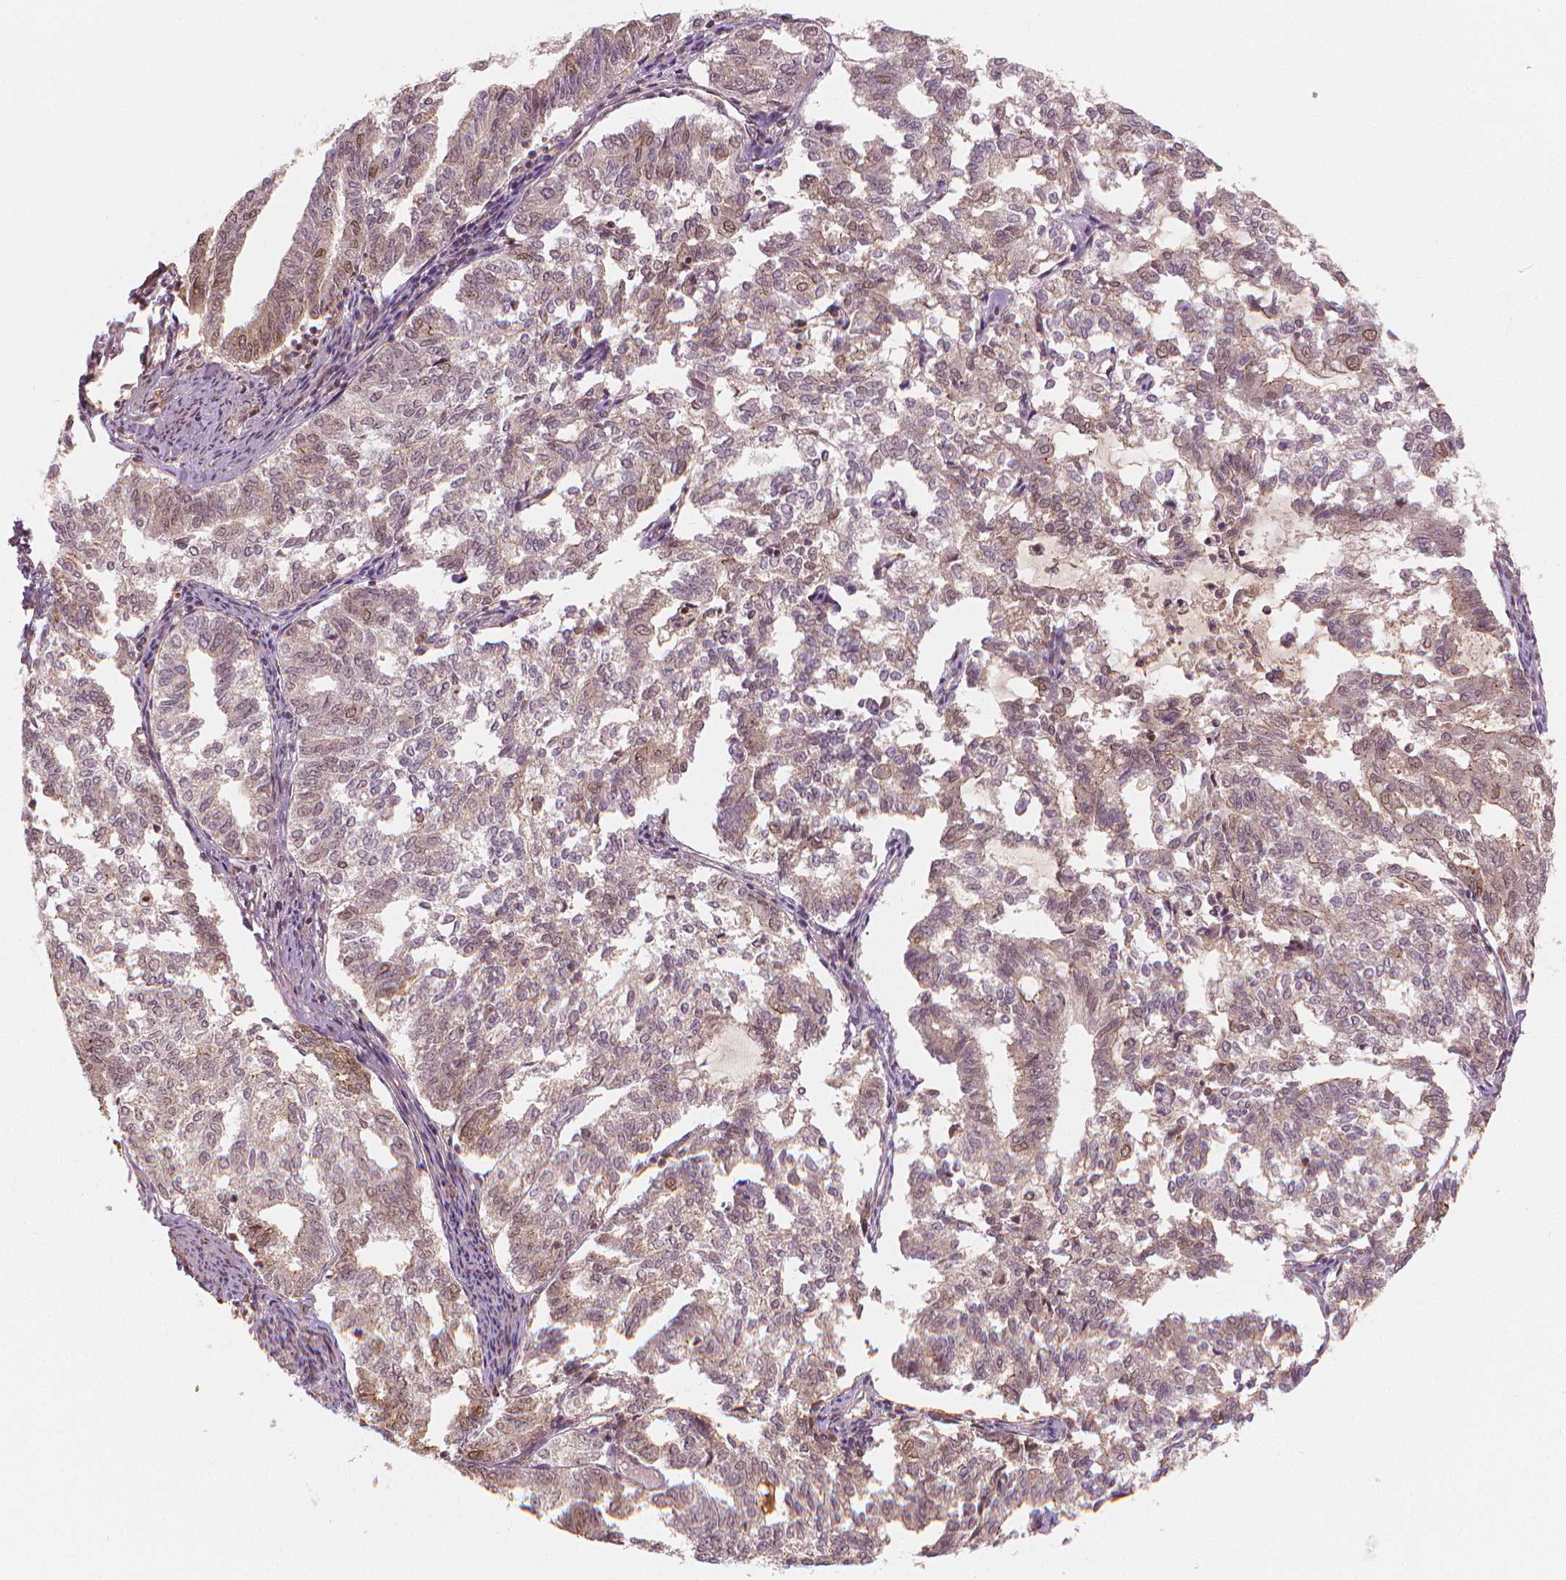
{"staining": {"intensity": "moderate", "quantity": "25%-75%", "location": "nuclear"}, "tissue": "endometrial cancer", "cell_type": "Tumor cells", "image_type": "cancer", "snomed": [{"axis": "morphology", "description": "Adenocarcinoma, NOS"}, {"axis": "topography", "description": "Endometrium"}], "caption": "Tumor cells display moderate nuclear expression in about 25%-75% of cells in endometrial adenocarcinoma. (Stains: DAB in brown, nuclei in blue, Microscopy: brightfield microscopy at high magnification).", "gene": "NSD2", "patient": {"sex": "female", "age": 79}}